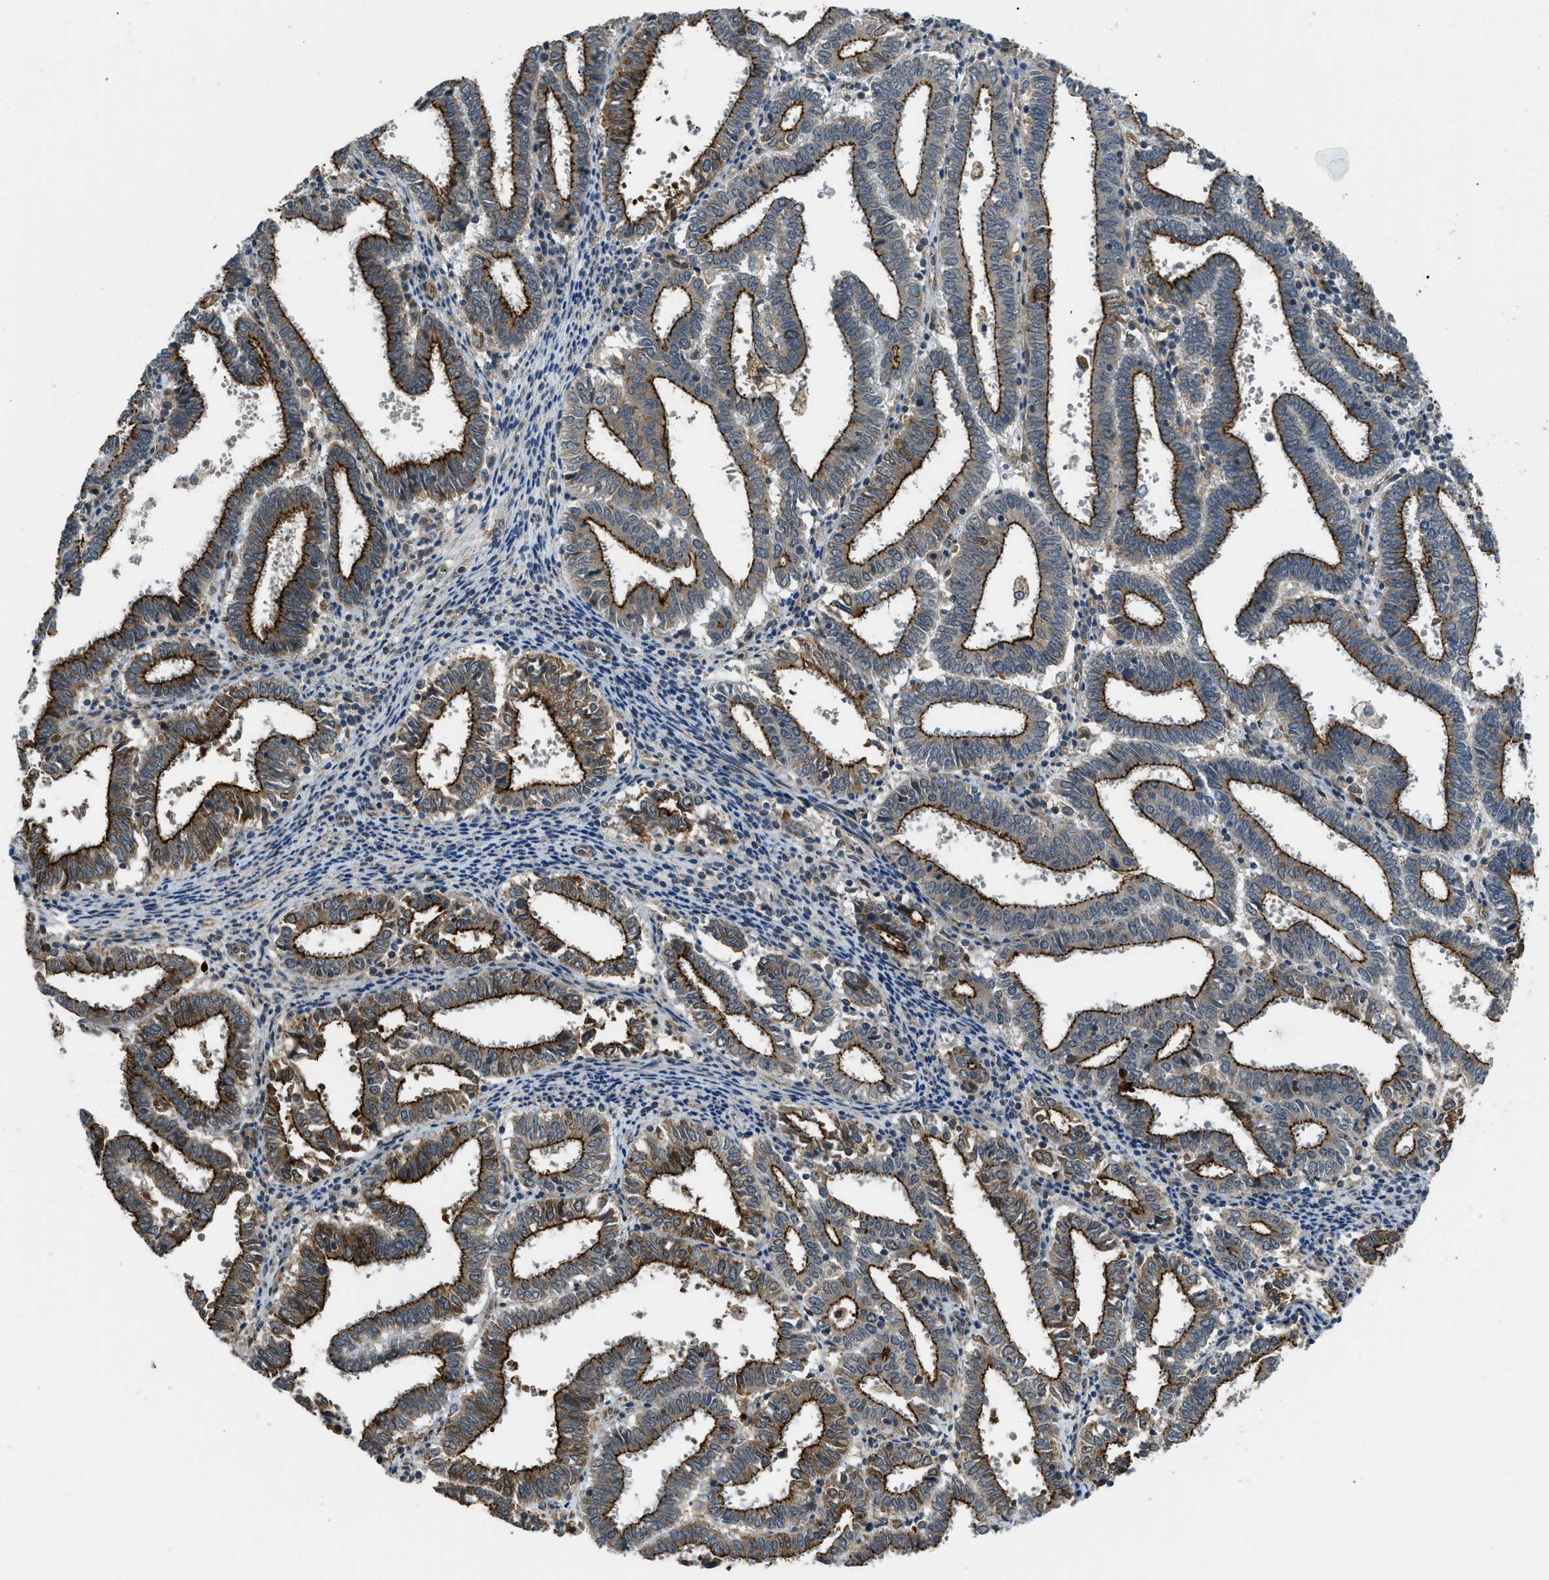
{"staining": {"intensity": "strong", "quantity": ">75%", "location": "cytoplasmic/membranous"}, "tissue": "endometrial cancer", "cell_type": "Tumor cells", "image_type": "cancer", "snomed": [{"axis": "morphology", "description": "Adenocarcinoma, NOS"}, {"axis": "topography", "description": "Uterus"}], "caption": "This micrograph demonstrates endometrial cancer (adenocarcinoma) stained with immunohistochemistry to label a protein in brown. The cytoplasmic/membranous of tumor cells show strong positivity for the protein. Nuclei are counter-stained blue.", "gene": "CGN", "patient": {"sex": "female", "age": 83}}